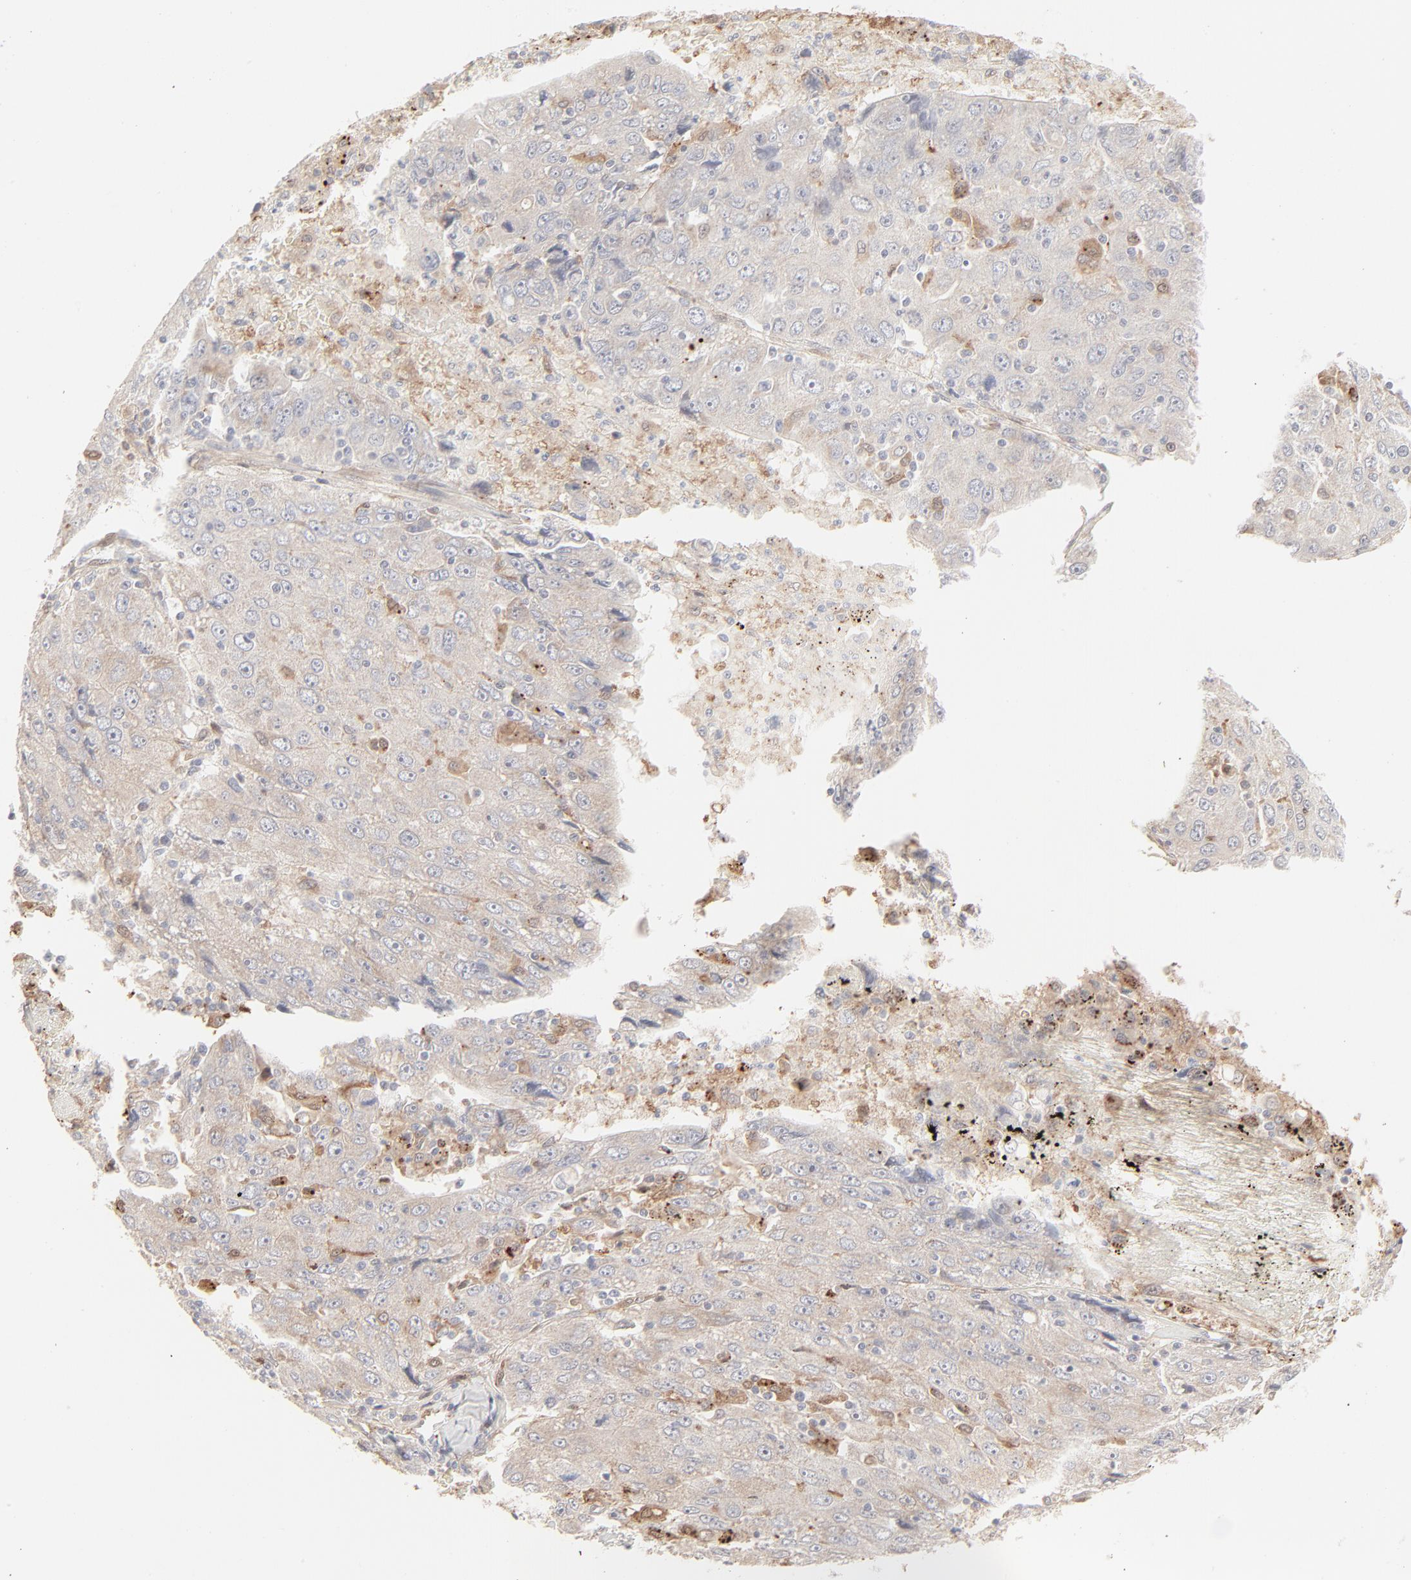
{"staining": {"intensity": "negative", "quantity": "none", "location": "none"}, "tissue": "liver cancer", "cell_type": "Tumor cells", "image_type": "cancer", "snomed": [{"axis": "morphology", "description": "Carcinoma, Hepatocellular, NOS"}, {"axis": "topography", "description": "Liver"}], "caption": "IHC of liver cancer (hepatocellular carcinoma) shows no positivity in tumor cells.", "gene": "LGALS2", "patient": {"sex": "male", "age": 49}}